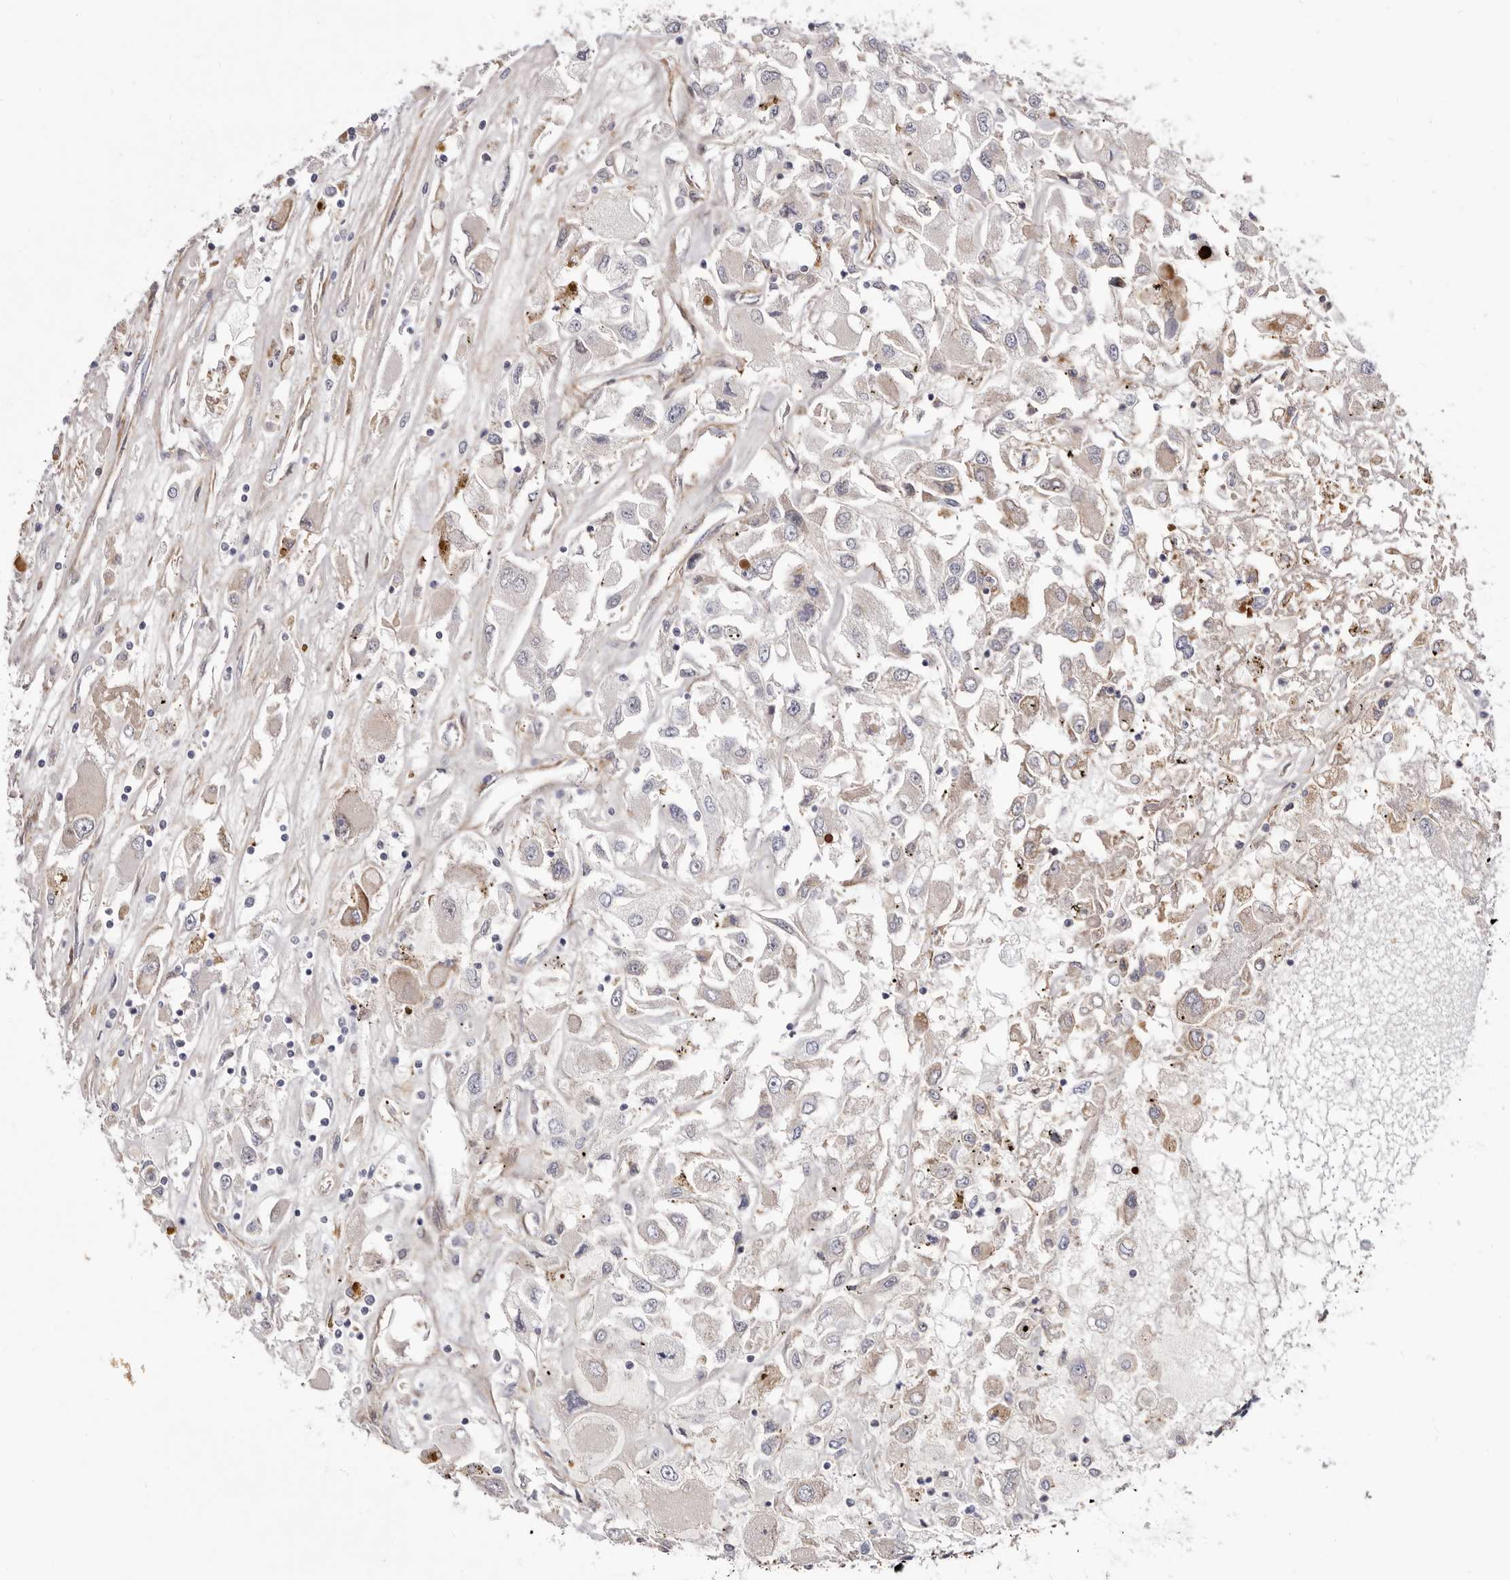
{"staining": {"intensity": "negative", "quantity": "none", "location": "none"}, "tissue": "renal cancer", "cell_type": "Tumor cells", "image_type": "cancer", "snomed": [{"axis": "morphology", "description": "Adenocarcinoma, NOS"}, {"axis": "topography", "description": "Kidney"}], "caption": "A high-resolution micrograph shows immunohistochemistry (IHC) staining of adenocarcinoma (renal), which exhibits no significant positivity in tumor cells.", "gene": "NUBPL", "patient": {"sex": "female", "age": 52}}